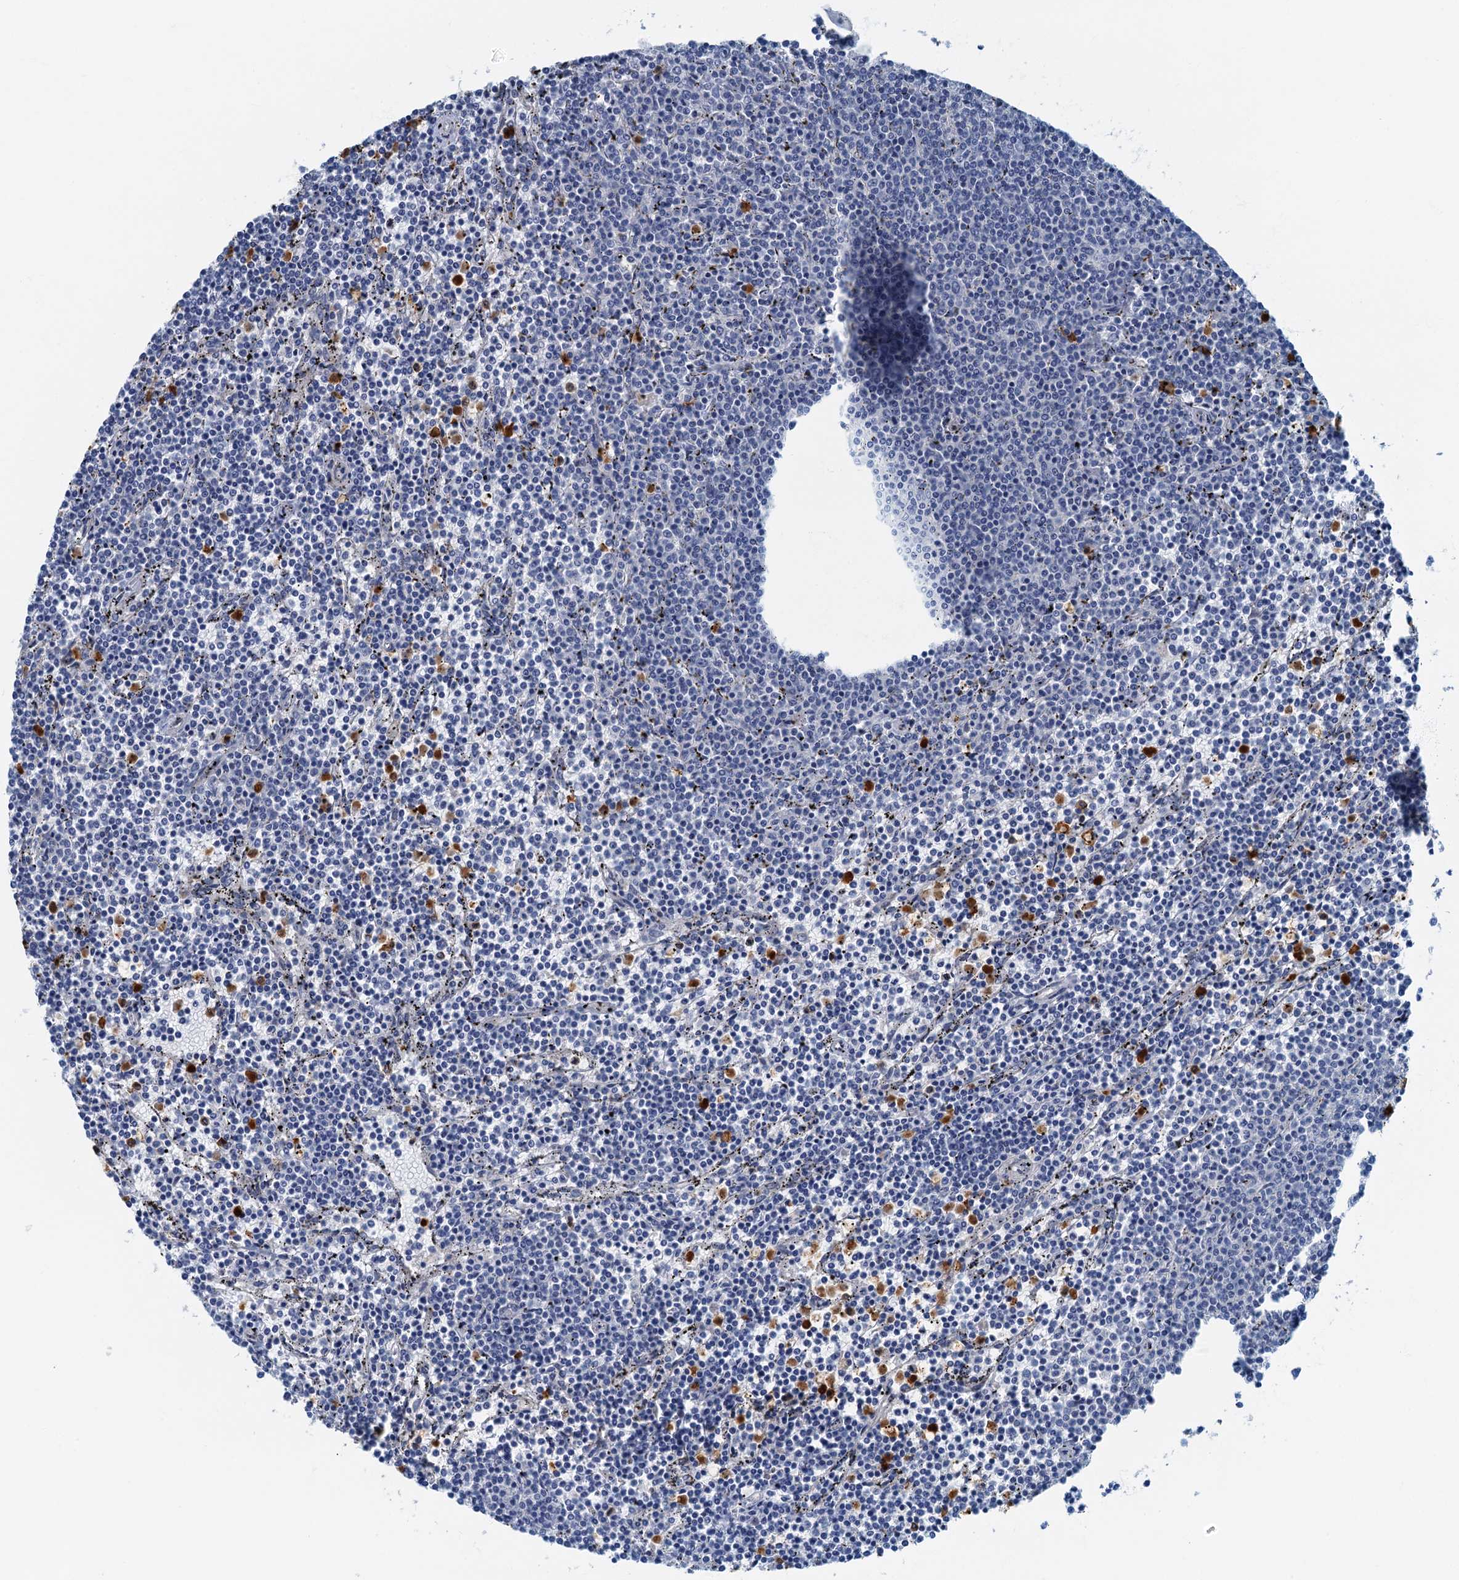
{"staining": {"intensity": "negative", "quantity": "none", "location": "none"}, "tissue": "lymphoma", "cell_type": "Tumor cells", "image_type": "cancer", "snomed": [{"axis": "morphology", "description": "Malignant lymphoma, non-Hodgkin's type, Low grade"}, {"axis": "topography", "description": "Spleen"}], "caption": "Immunohistochemistry (IHC) micrograph of neoplastic tissue: human low-grade malignant lymphoma, non-Hodgkin's type stained with DAB displays no significant protein expression in tumor cells.", "gene": "ANKDD1A", "patient": {"sex": "female", "age": 50}}